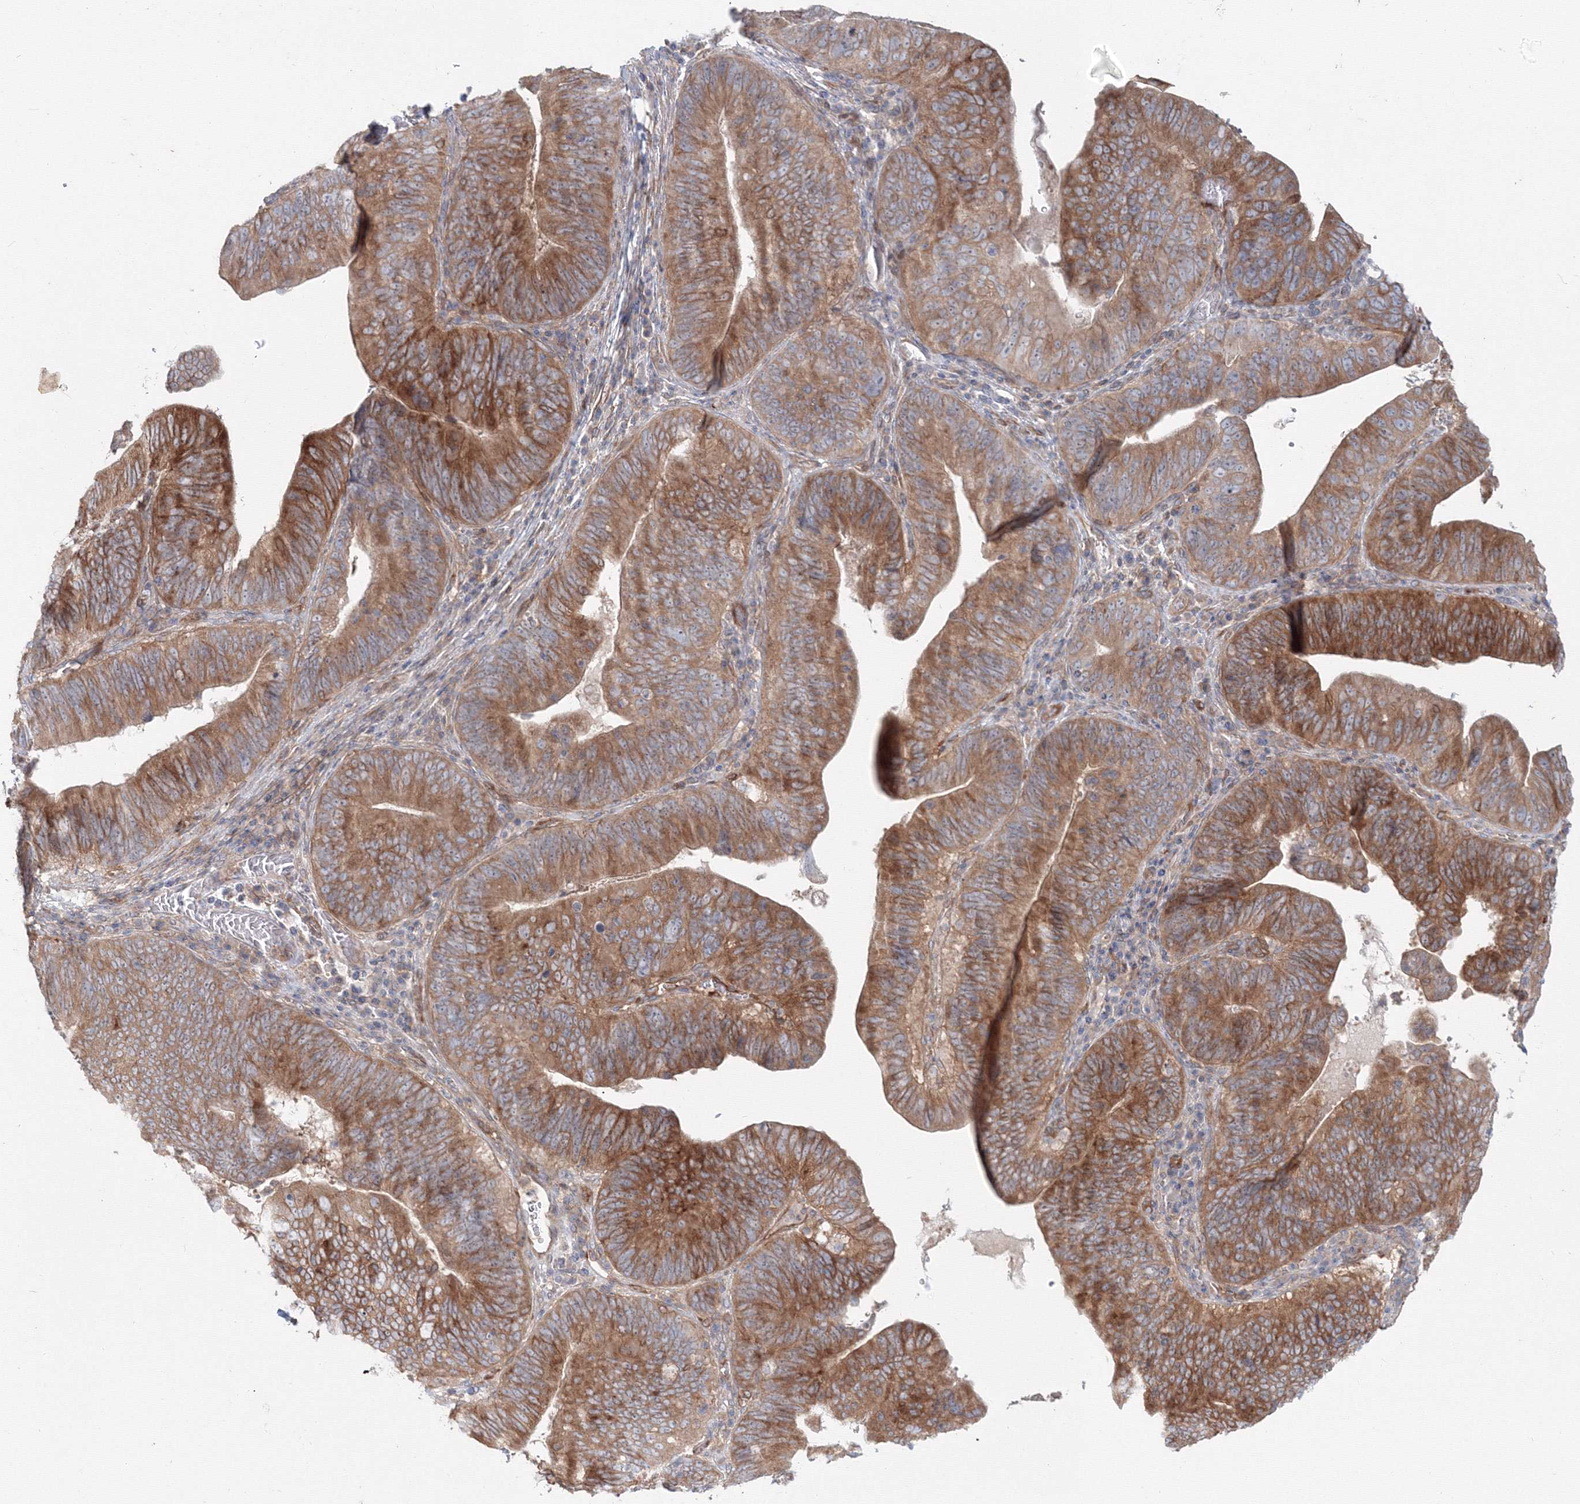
{"staining": {"intensity": "moderate", "quantity": ">75%", "location": "cytoplasmic/membranous"}, "tissue": "pancreatic cancer", "cell_type": "Tumor cells", "image_type": "cancer", "snomed": [{"axis": "morphology", "description": "Adenocarcinoma, NOS"}, {"axis": "topography", "description": "Pancreas"}], "caption": "About >75% of tumor cells in pancreatic cancer (adenocarcinoma) demonstrate moderate cytoplasmic/membranous protein positivity as visualized by brown immunohistochemical staining.", "gene": "SH3PXD2A", "patient": {"sex": "male", "age": 63}}